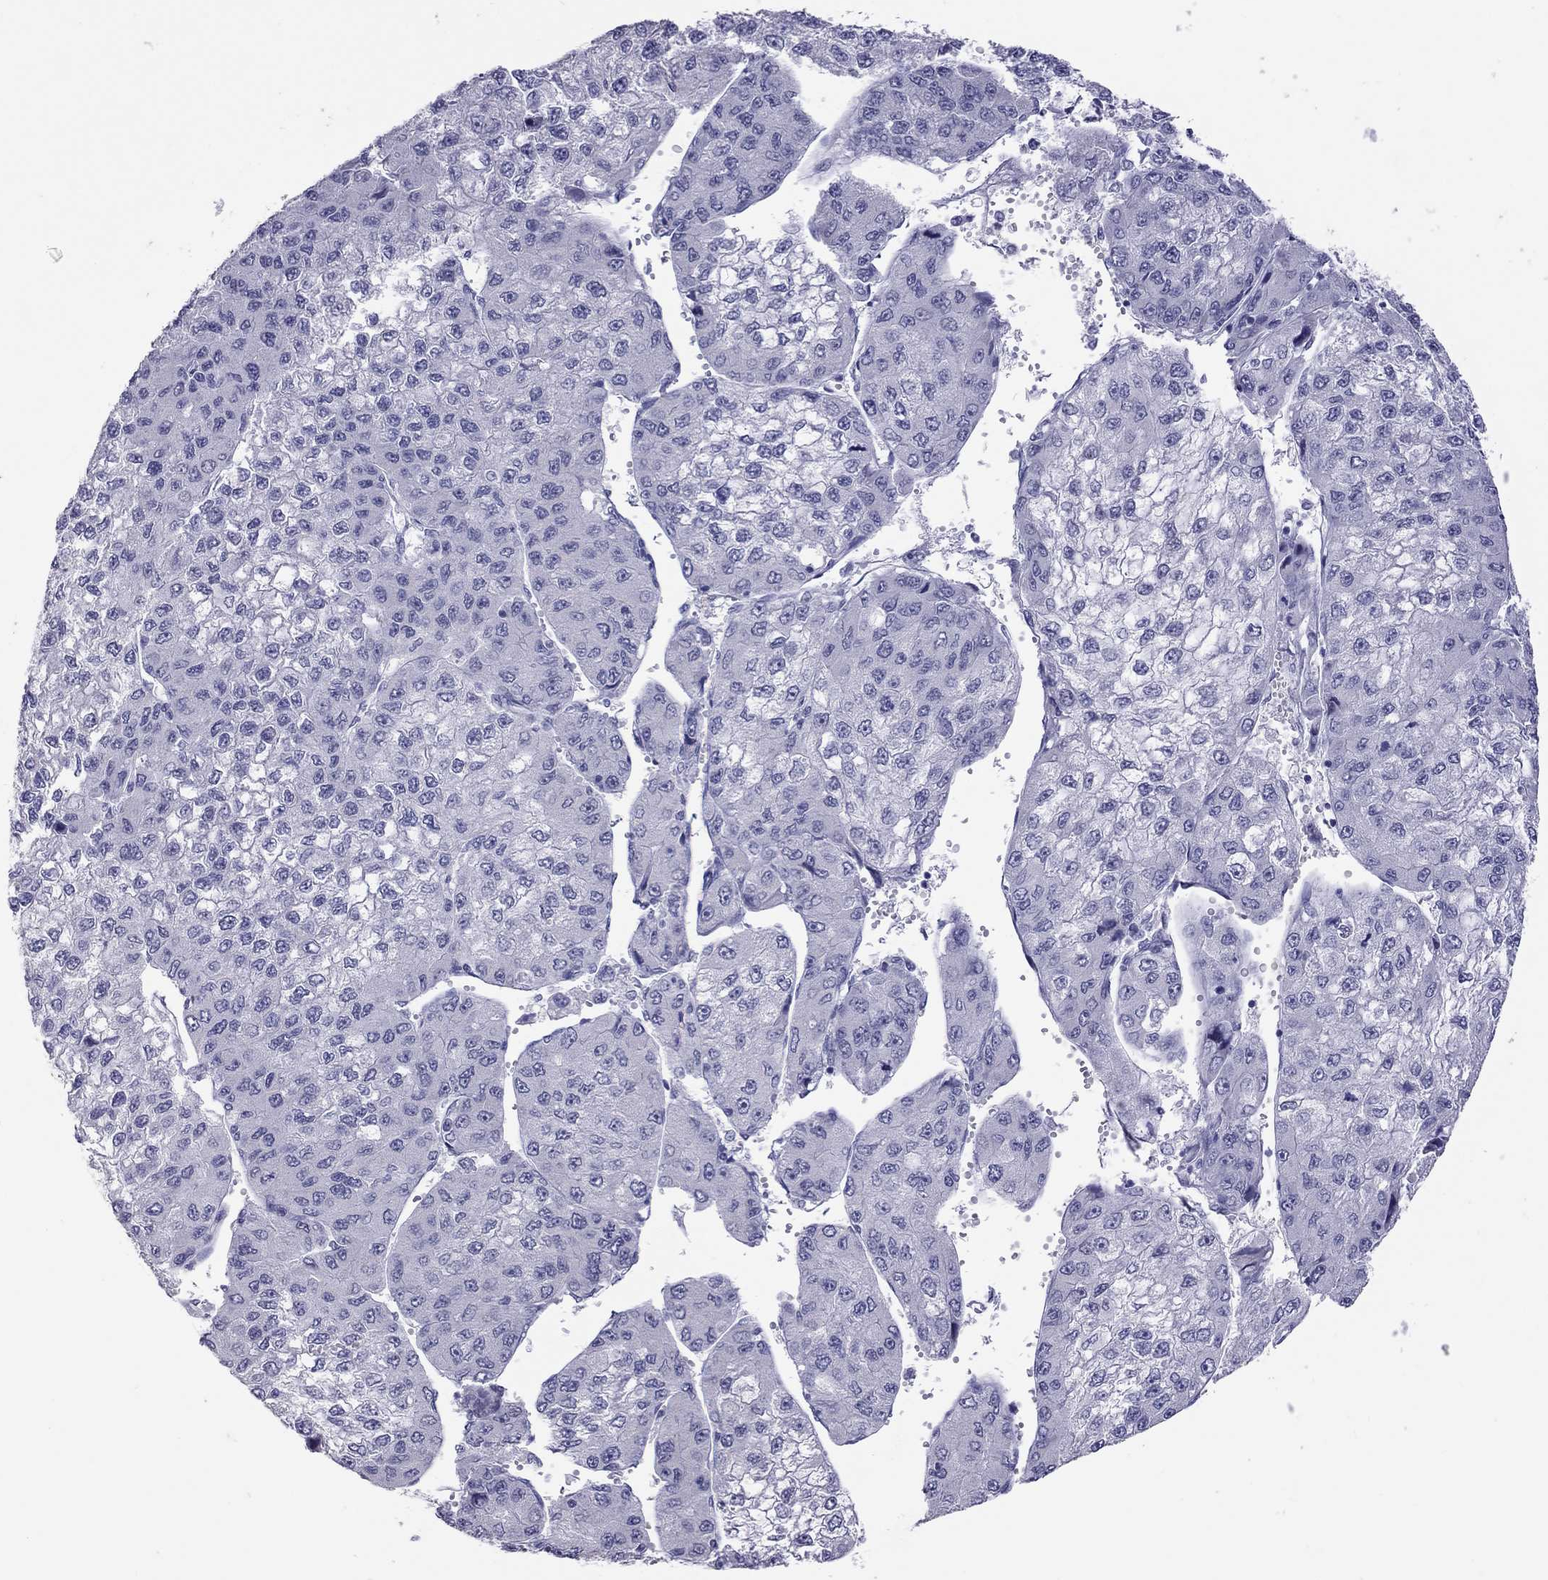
{"staining": {"intensity": "negative", "quantity": "none", "location": "none"}, "tissue": "liver cancer", "cell_type": "Tumor cells", "image_type": "cancer", "snomed": [{"axis": "morphology", "description": "Carcinoma, Hepatocellular, NOS"}, {"axis": "topography", "description": "Liver"}], "caption": "This photomicrograph is of liver cancer (hepatocellular carcinoma) stained with immunohistochemistry (IHC) to label a protein in brown with the nuclei are counter-stained blue. There is no expression in tumor cells.", "gene": "MUC16", "patient": {"sex": "female", "age": 66}}